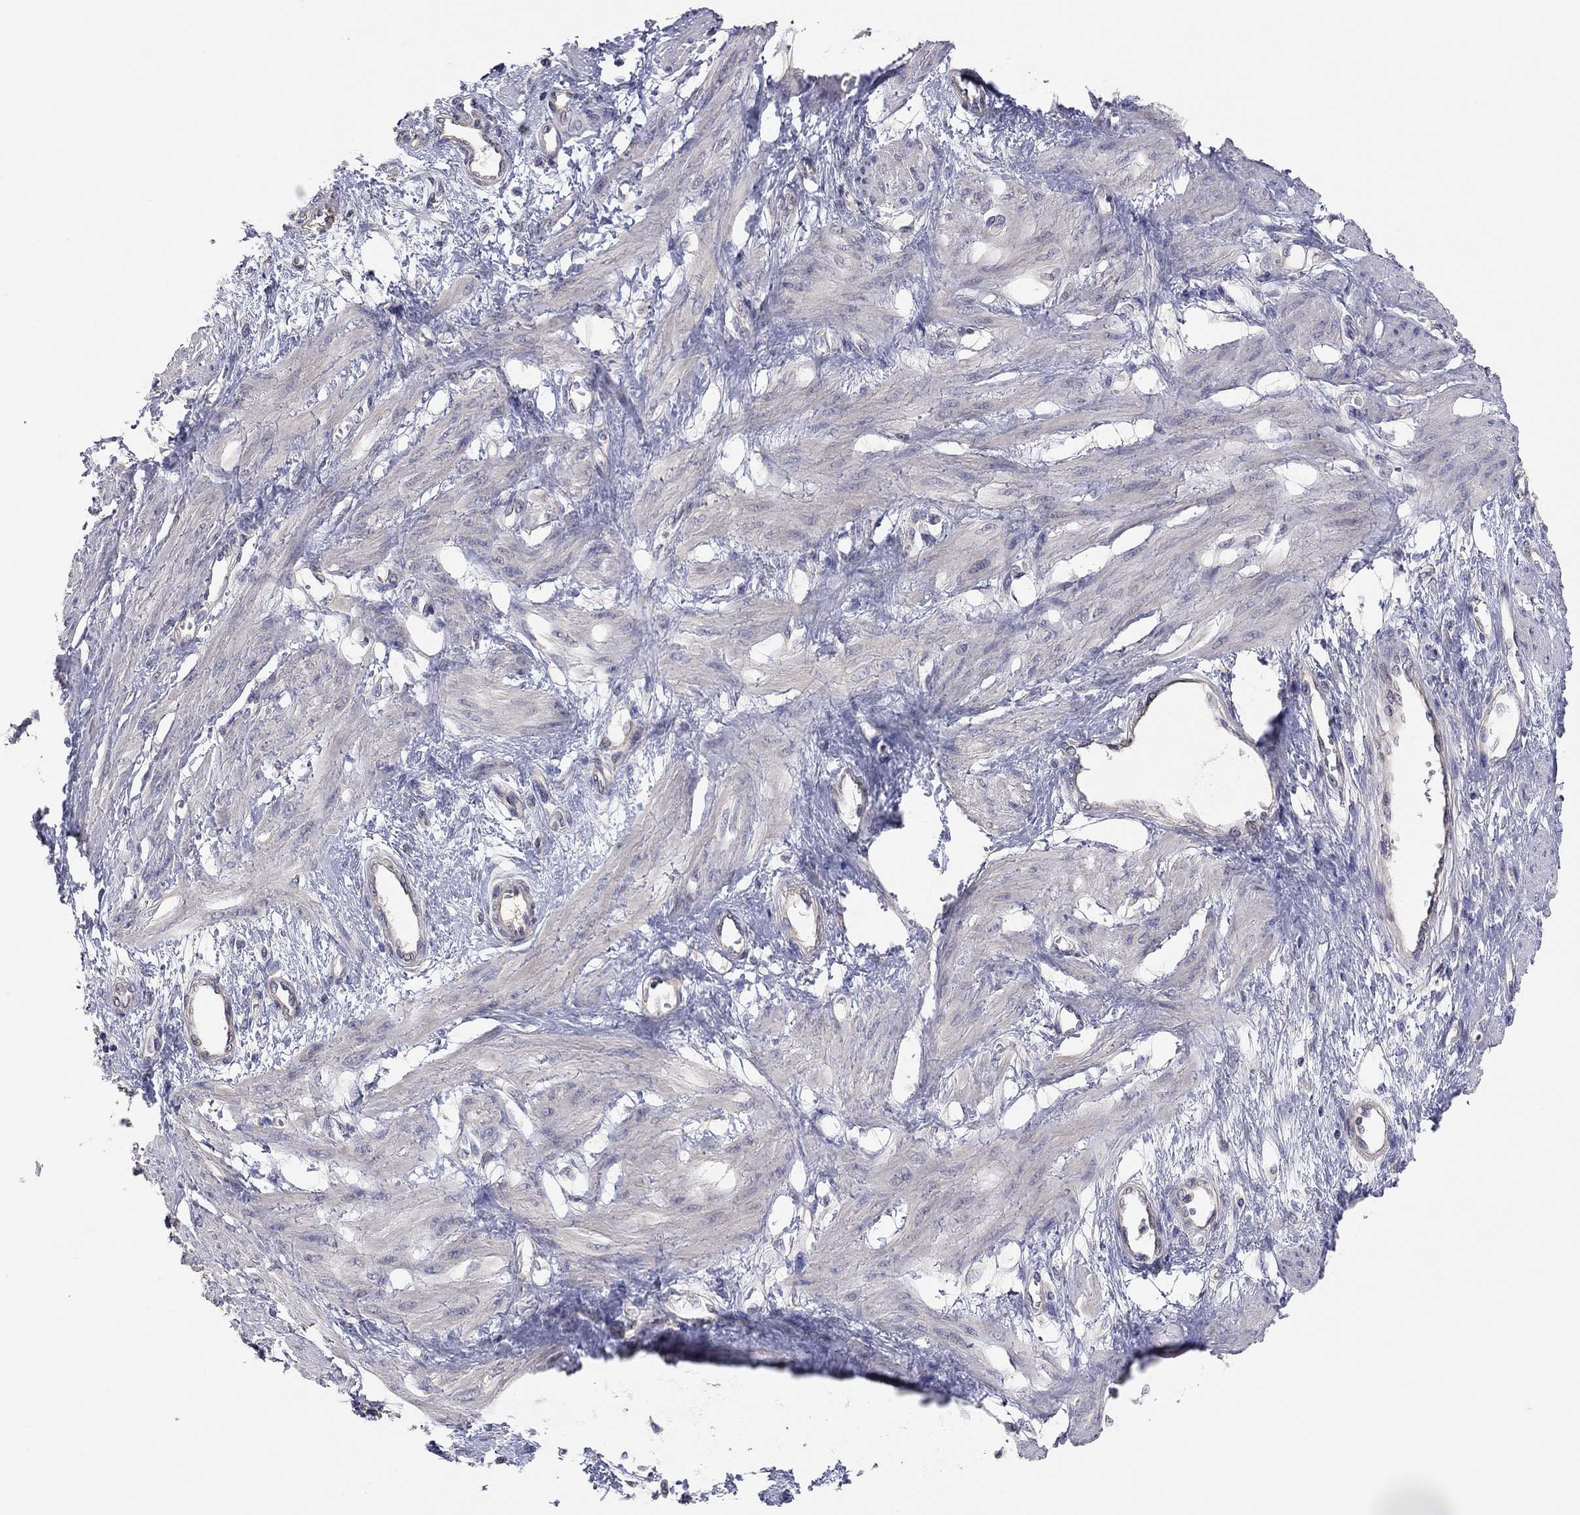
{"staining": {"intensity": "moderate", "quantity": "<25%", "location": "cytoplasmic/membranous"}, "tissue": "smooth muscle", "cell_type": "Smooth muscle cells", "image_type": "normal", "snomed": [{"axis": "morphology", "description": "Normal tissue, NOS"}, {"axis": "topography", "description": "Smooth muscle"}, {"axis": "topography", "description": "Uterus"}], "caption": "Unremarkable smooth muscle displays moderate cytoplasmic/membranous staining in approximately <25% of smooth muscle cells.", "gene": "KCNB1", "patient": {"sex": "female", "age": 39}}